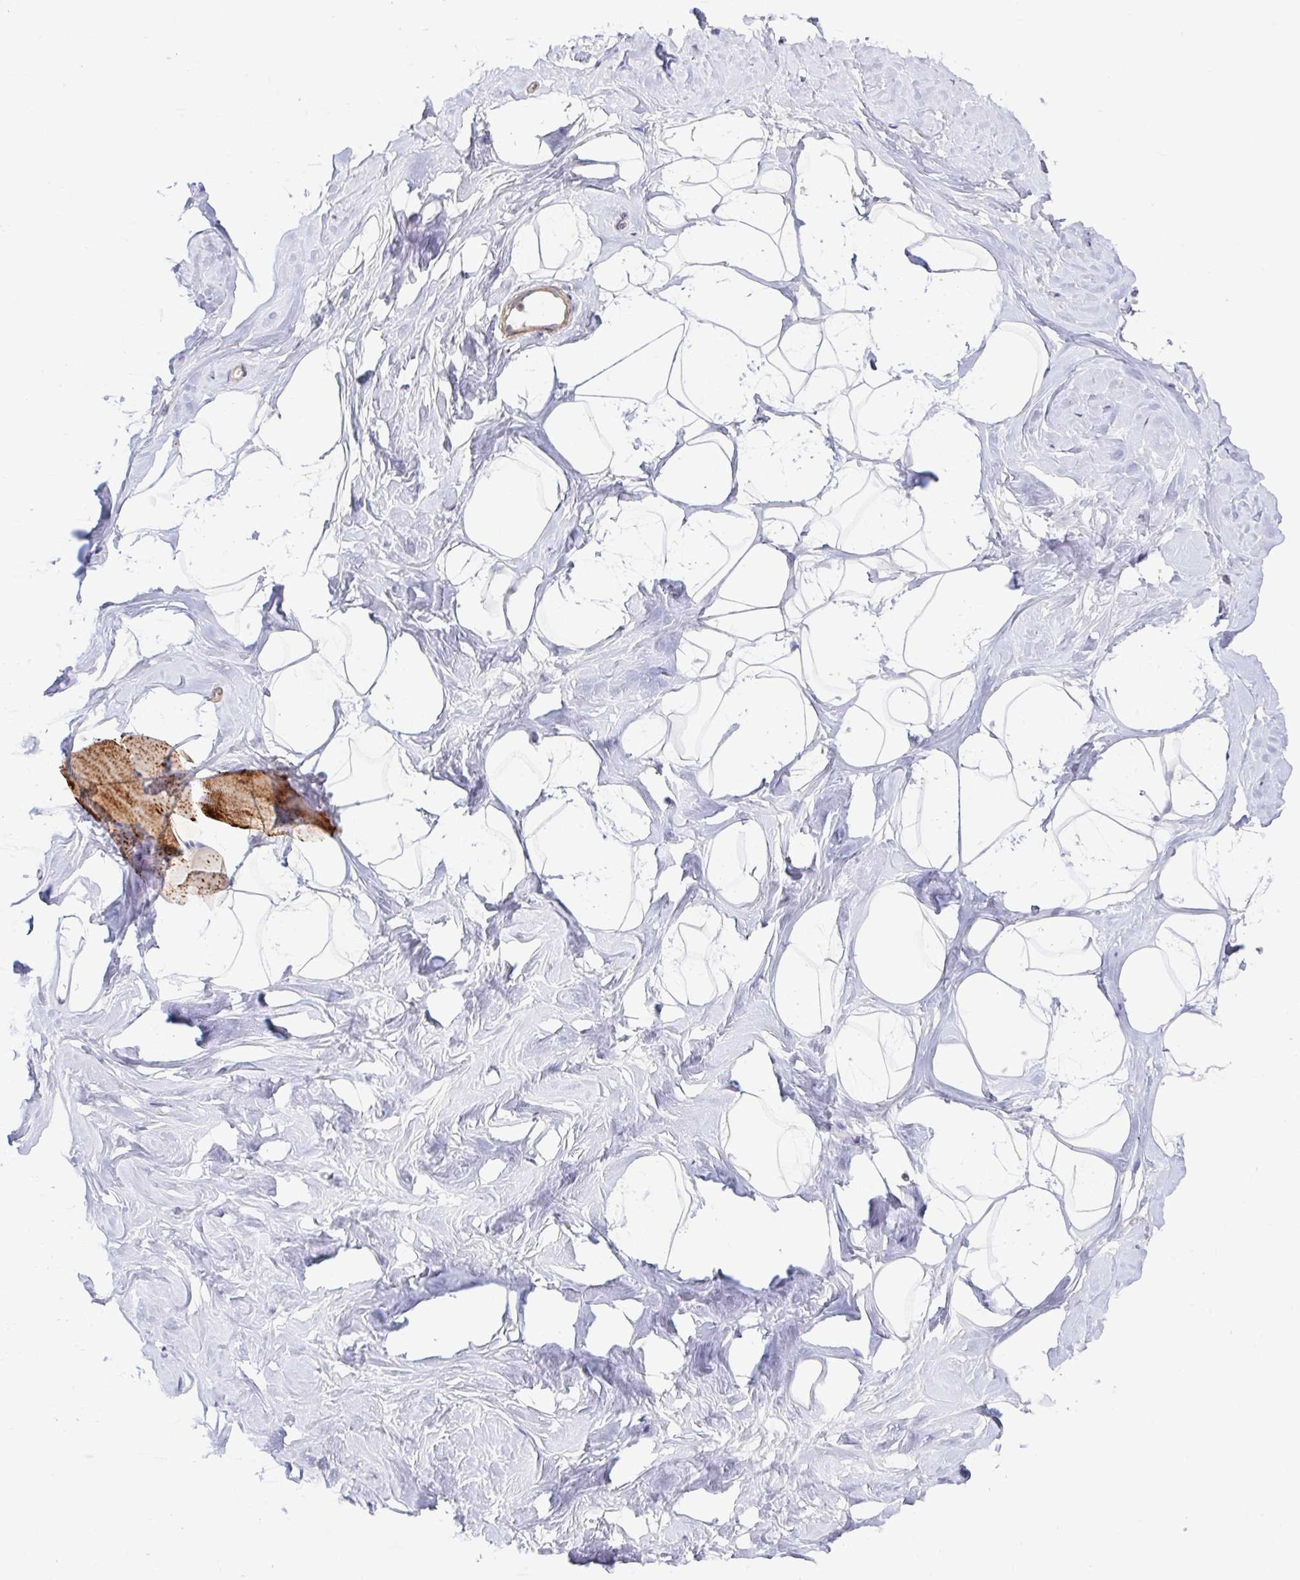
{"staining": {"intensity": "negative", "quantity": "none", "location": "none"}, "tissue": "breast", "cell_type": "Adipocytes", "image_type": "normal", "snomed": [{"axis": "morphology", "description": "Normal tissue, NOS"}, {"axis": "topography", "description": "Breast"}], "caption": "The photomicrograph demonstrates no significant positivity in adipocytes of breast.", "gene": "PYGM", "patient": {"sex": "female", "age": 32}}